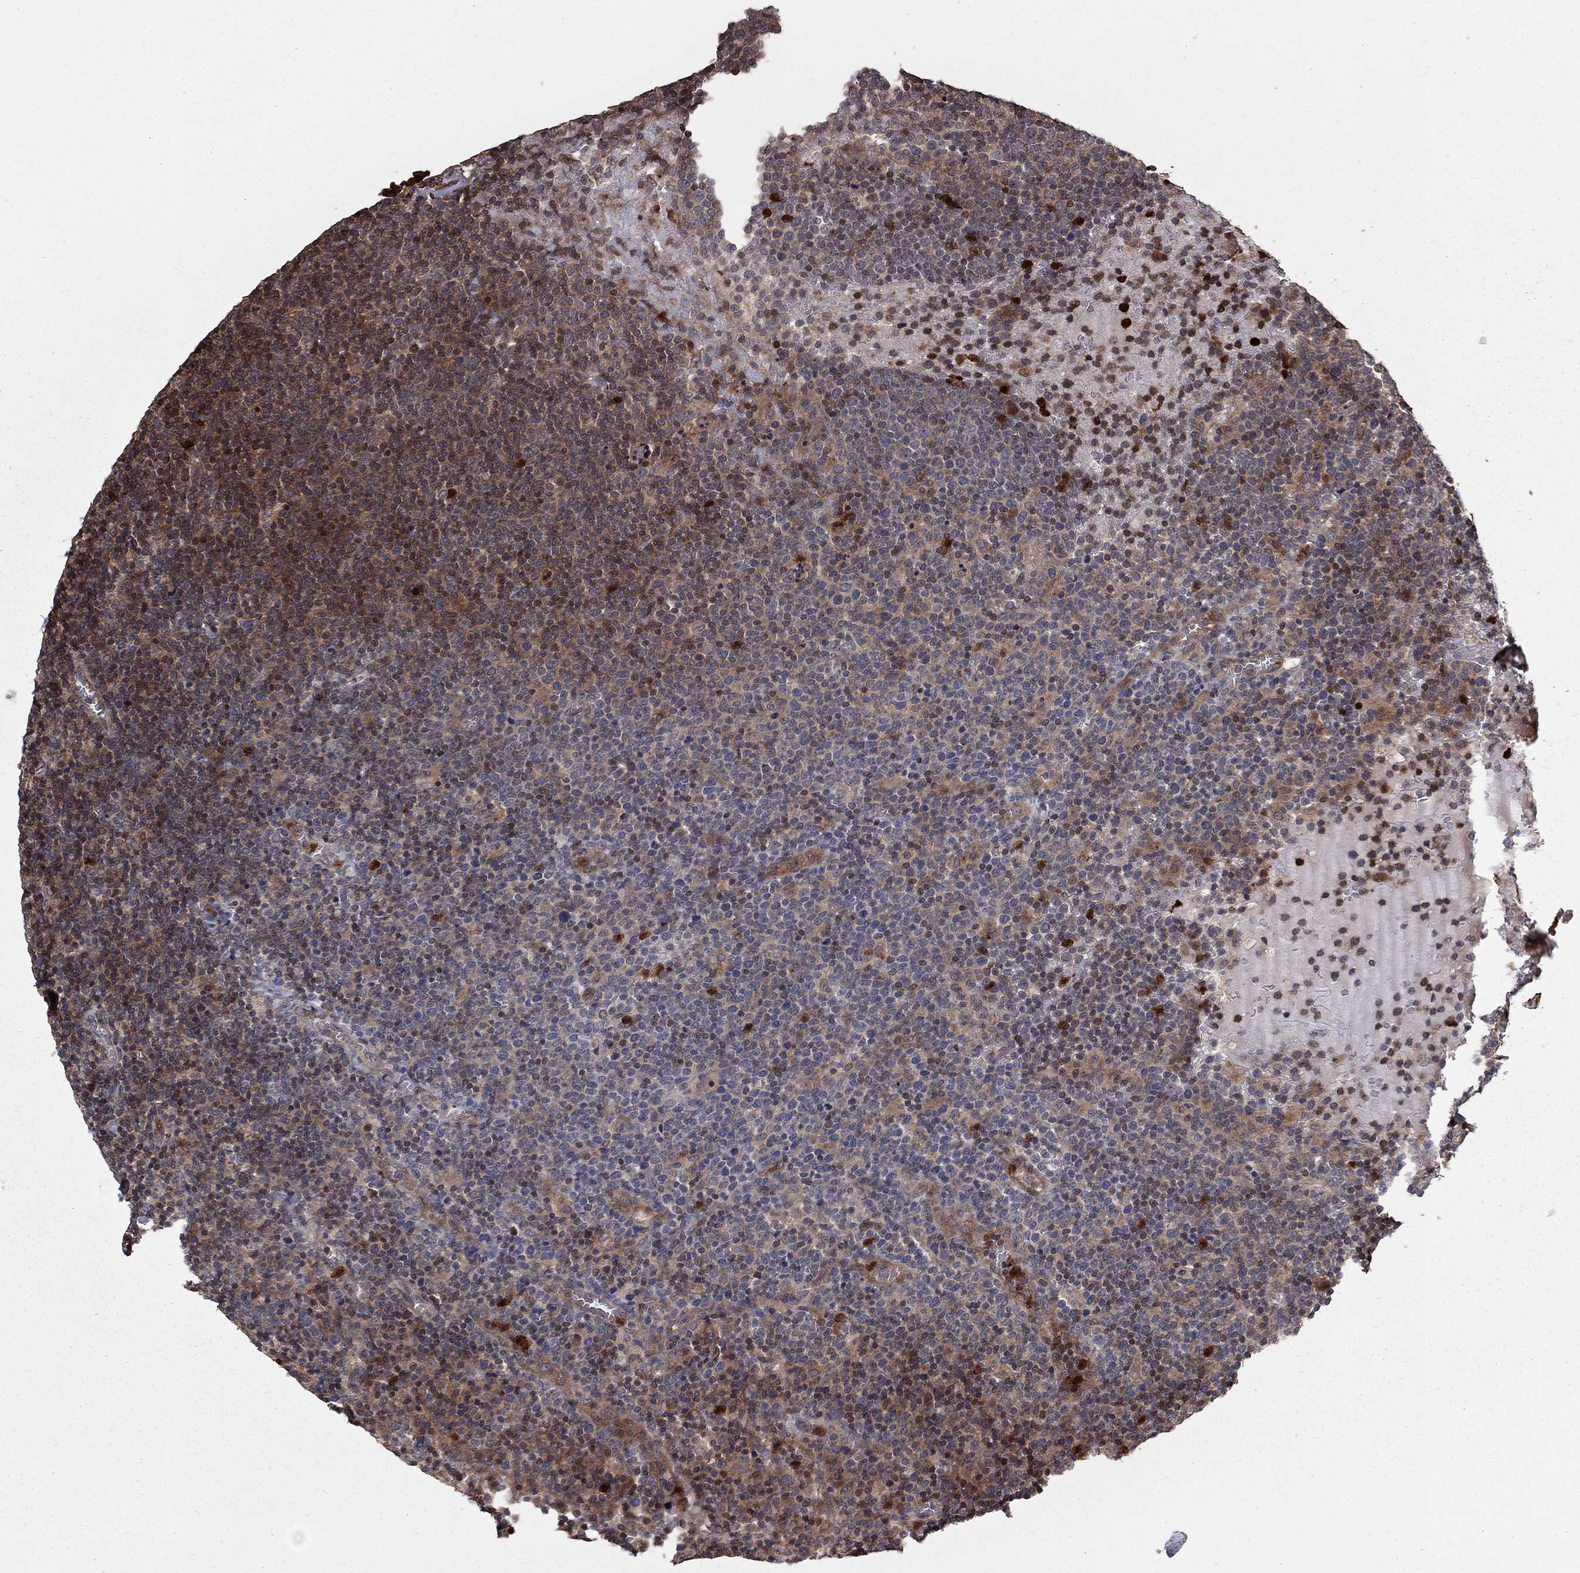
{"staining": {"intensity": "weak", "quantity": "25%-75%", "location": "cytoplasmic/membranous"}, "tissue": "lymphoma", "cell_type": "Tumor cells", "image_type": "cancer", "snomed": [{"axis": "morphology", "description": "Malignant lymphoma, non-Hodgkin's type, High grade"}, {"axis": "topography", "description": "Lymph node"}], "caption": "IHC histopathology image of lymphoma stained for a protein (brown), which demonstrates low levels of weak cytoplasmic/membranous staining in about 25%-75% of tumor cells.", "gene": "GYG1", "patient": {"sex": "male", "age": 61}}